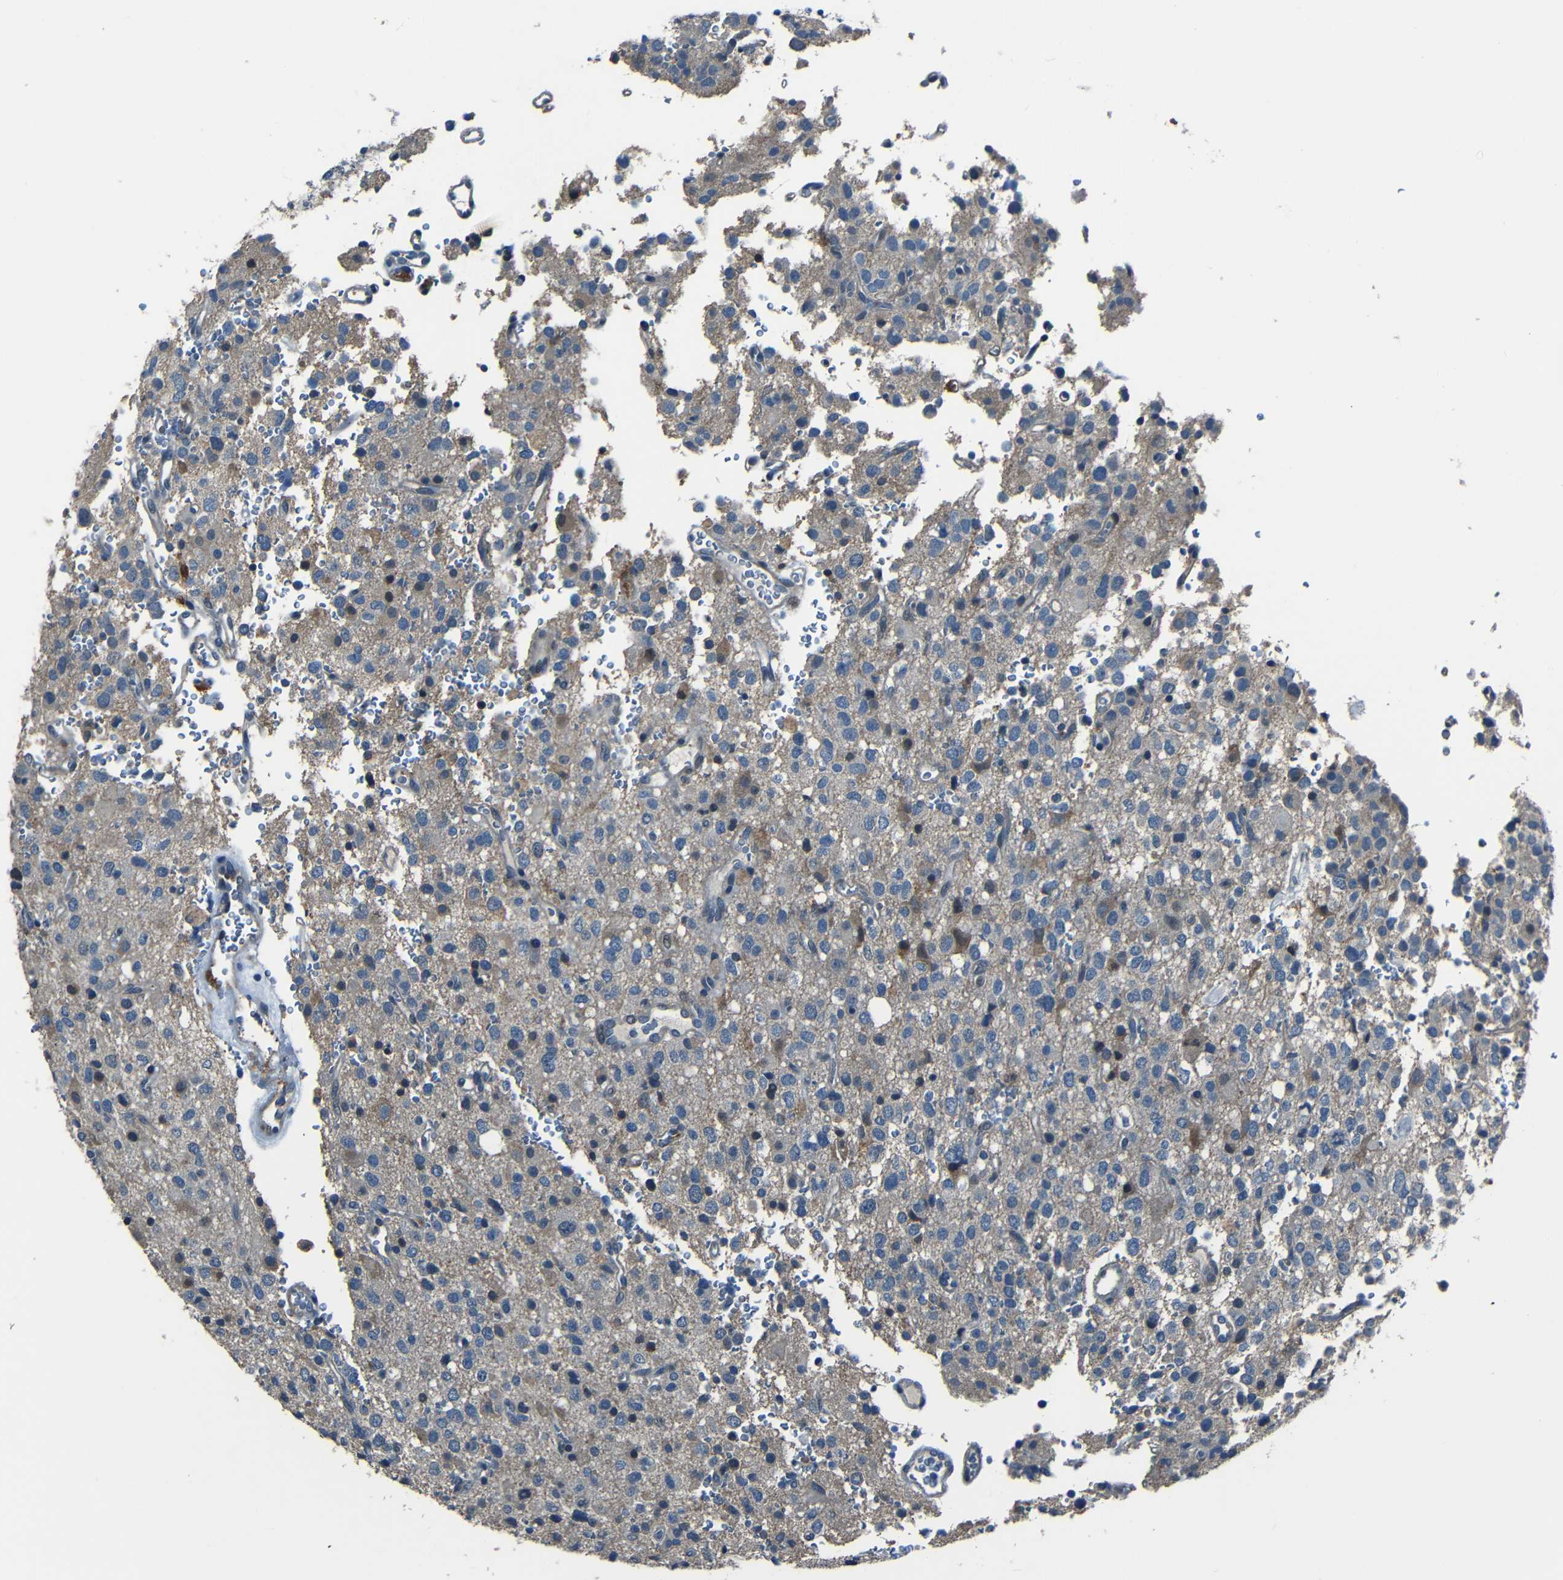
{"staining": {"intensity": "weak", "quantity": "<25%", "location": "cytoplasmic/membranous"}, "tissue": "glioma", "cell_type": "Tumor cells", "image_type": "cancer", "snomed": [{"axis": "morphology", "description": "Glioma, malignant, High grade"}, {"axis": "topography", "description": "Brain"}], "caption": "Tumor cells show no significant protein positivity in glioma.", "gene": "SLA", "patient": {"sex": "male", "age": 47}}